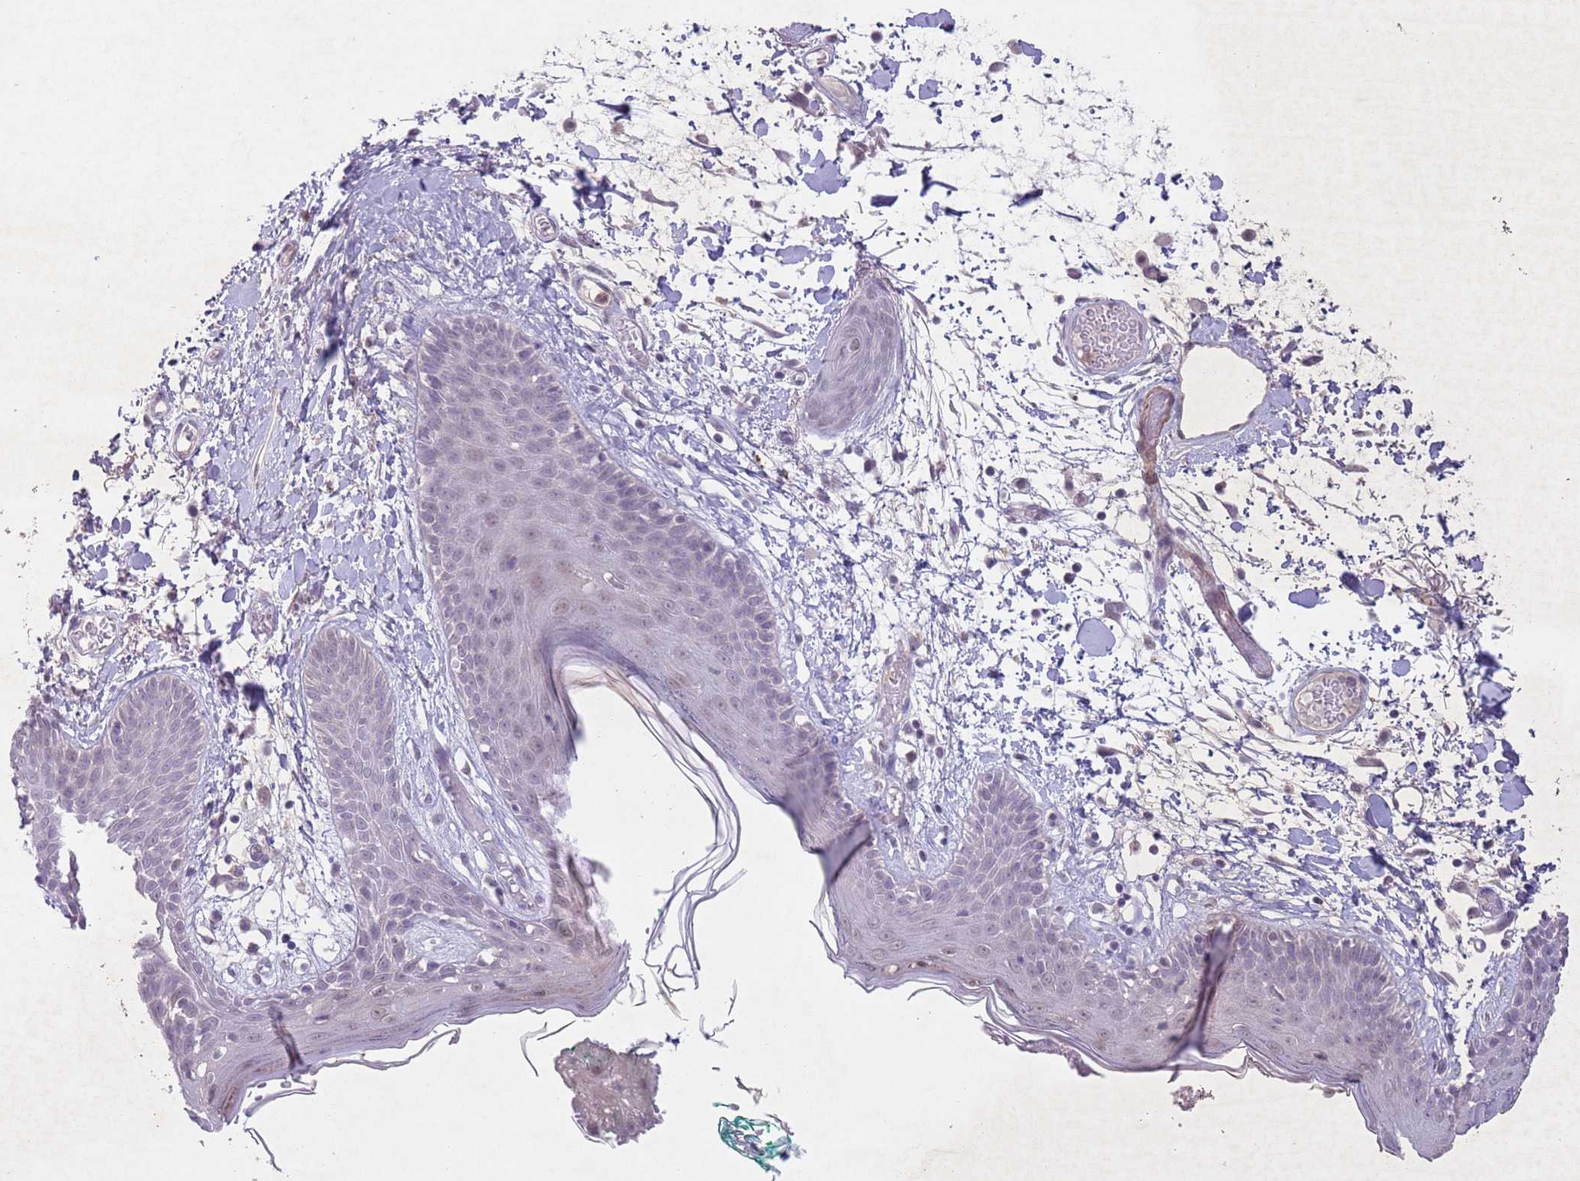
{"staining": {"intensity": "negative", "quantity": "none", "location": "none"}, "tissue": "skin", "cell_type": "Fibroblasts", "image_type": "normal", "snomed": [{"axis": "morphology", "description": "Normal tissue, NOS"}, {"axis": "topography", "description": "Skin"}], "caption": "High power microscopy micrograph of an immunohistochemistry micrograph of benign skin, revealing no significant positivity in fibroblasts.", "gene": "CCNI", "patient": {"sex": "male", "age": 79}}